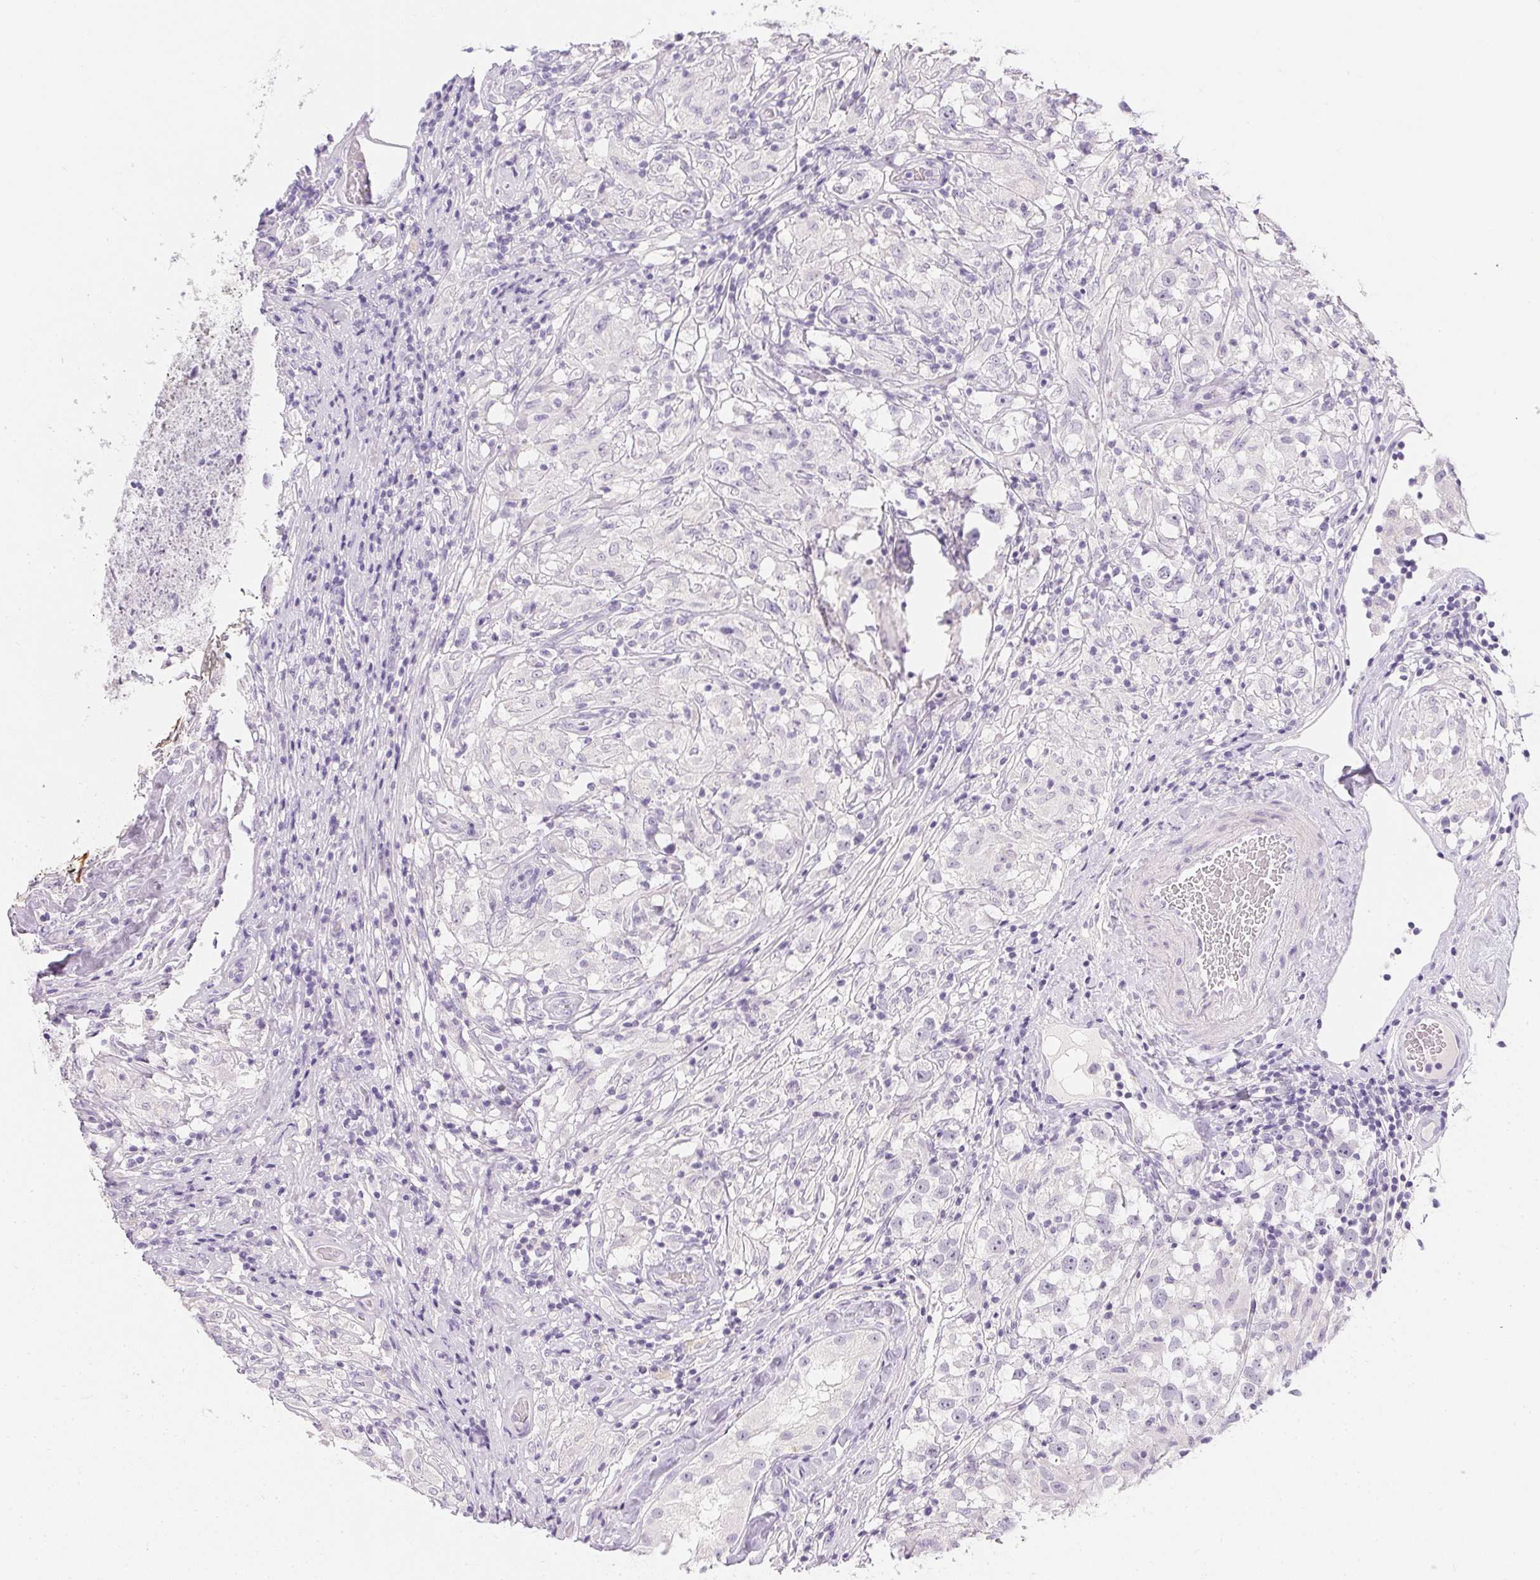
{"staining": {"intensity": "negative", "quantity": "none", "location": "none"}, "tissue": "testis cancer", "cell_type": "Tumor cells", "image_type": "cancer", "snomed": [{"axis": "morphology", "description": "Seminoma, NOS"}, {"axis": "topography", "description": "Testis"}], "caption": "IHC of seminoma (testis) shows no staining in tumor cells.", "gene": "PPY", "patient": {"sex": "male", "age": 46}}